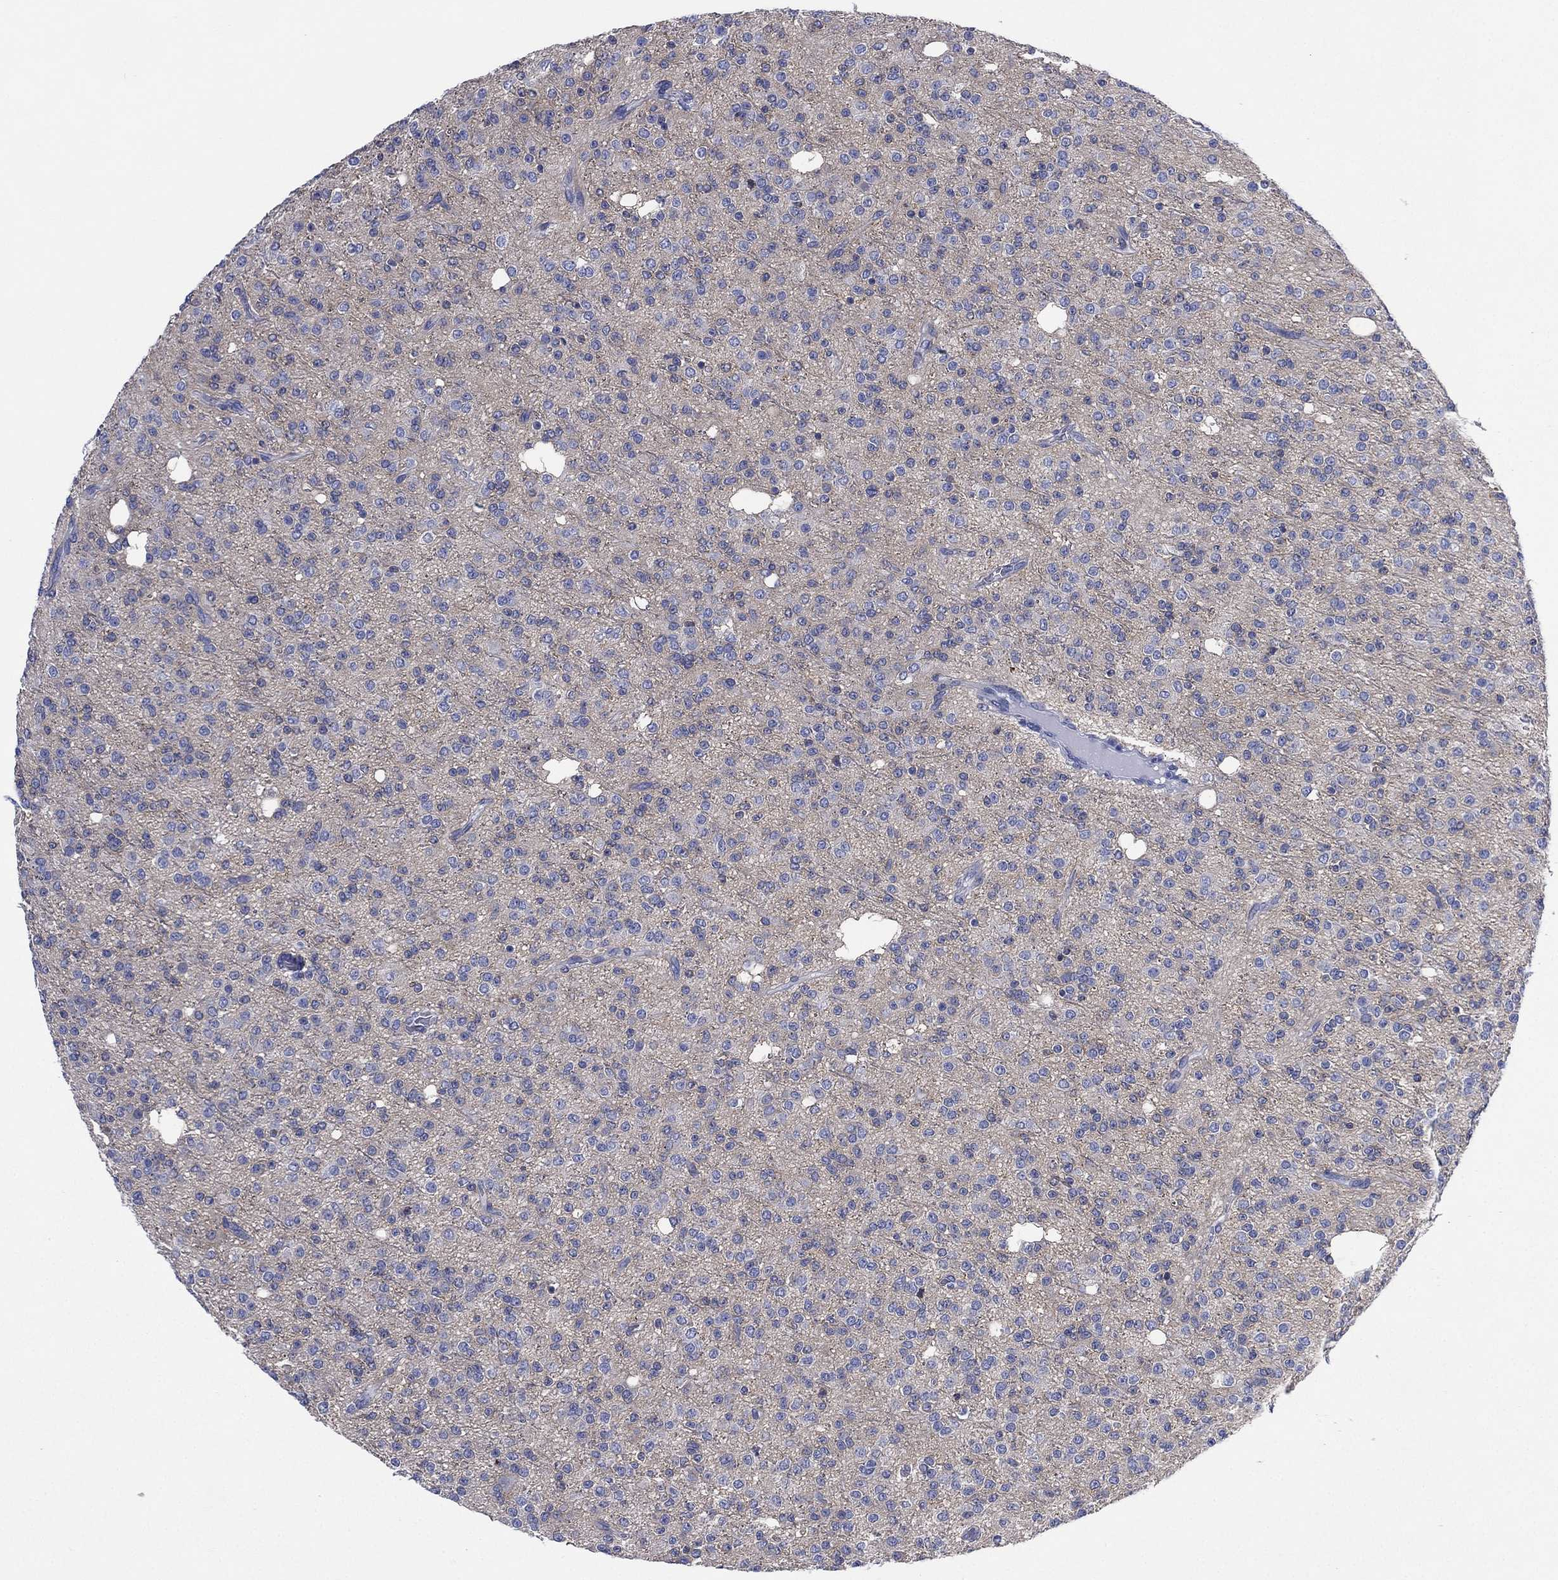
{"staining": {"intensity": "negative", "quantity": "none", "location": "none"}, "tissue": "glioma", "cell_type": "Tumor cells", "image_type": "cancer", "snomed": [{"axis": "morphology", "description": "Glioma, malignant, Low grade"}, {"axis": "topography", "description": "Brain"}], "caption": "Immunohistochemistry micrograph of neoplastic tissue: human glioma stained with DAB exhibits no significant protein staining in tumor cells.", "gene": "CHRNA3", "patient": {"sex": "male", "age": 27}}